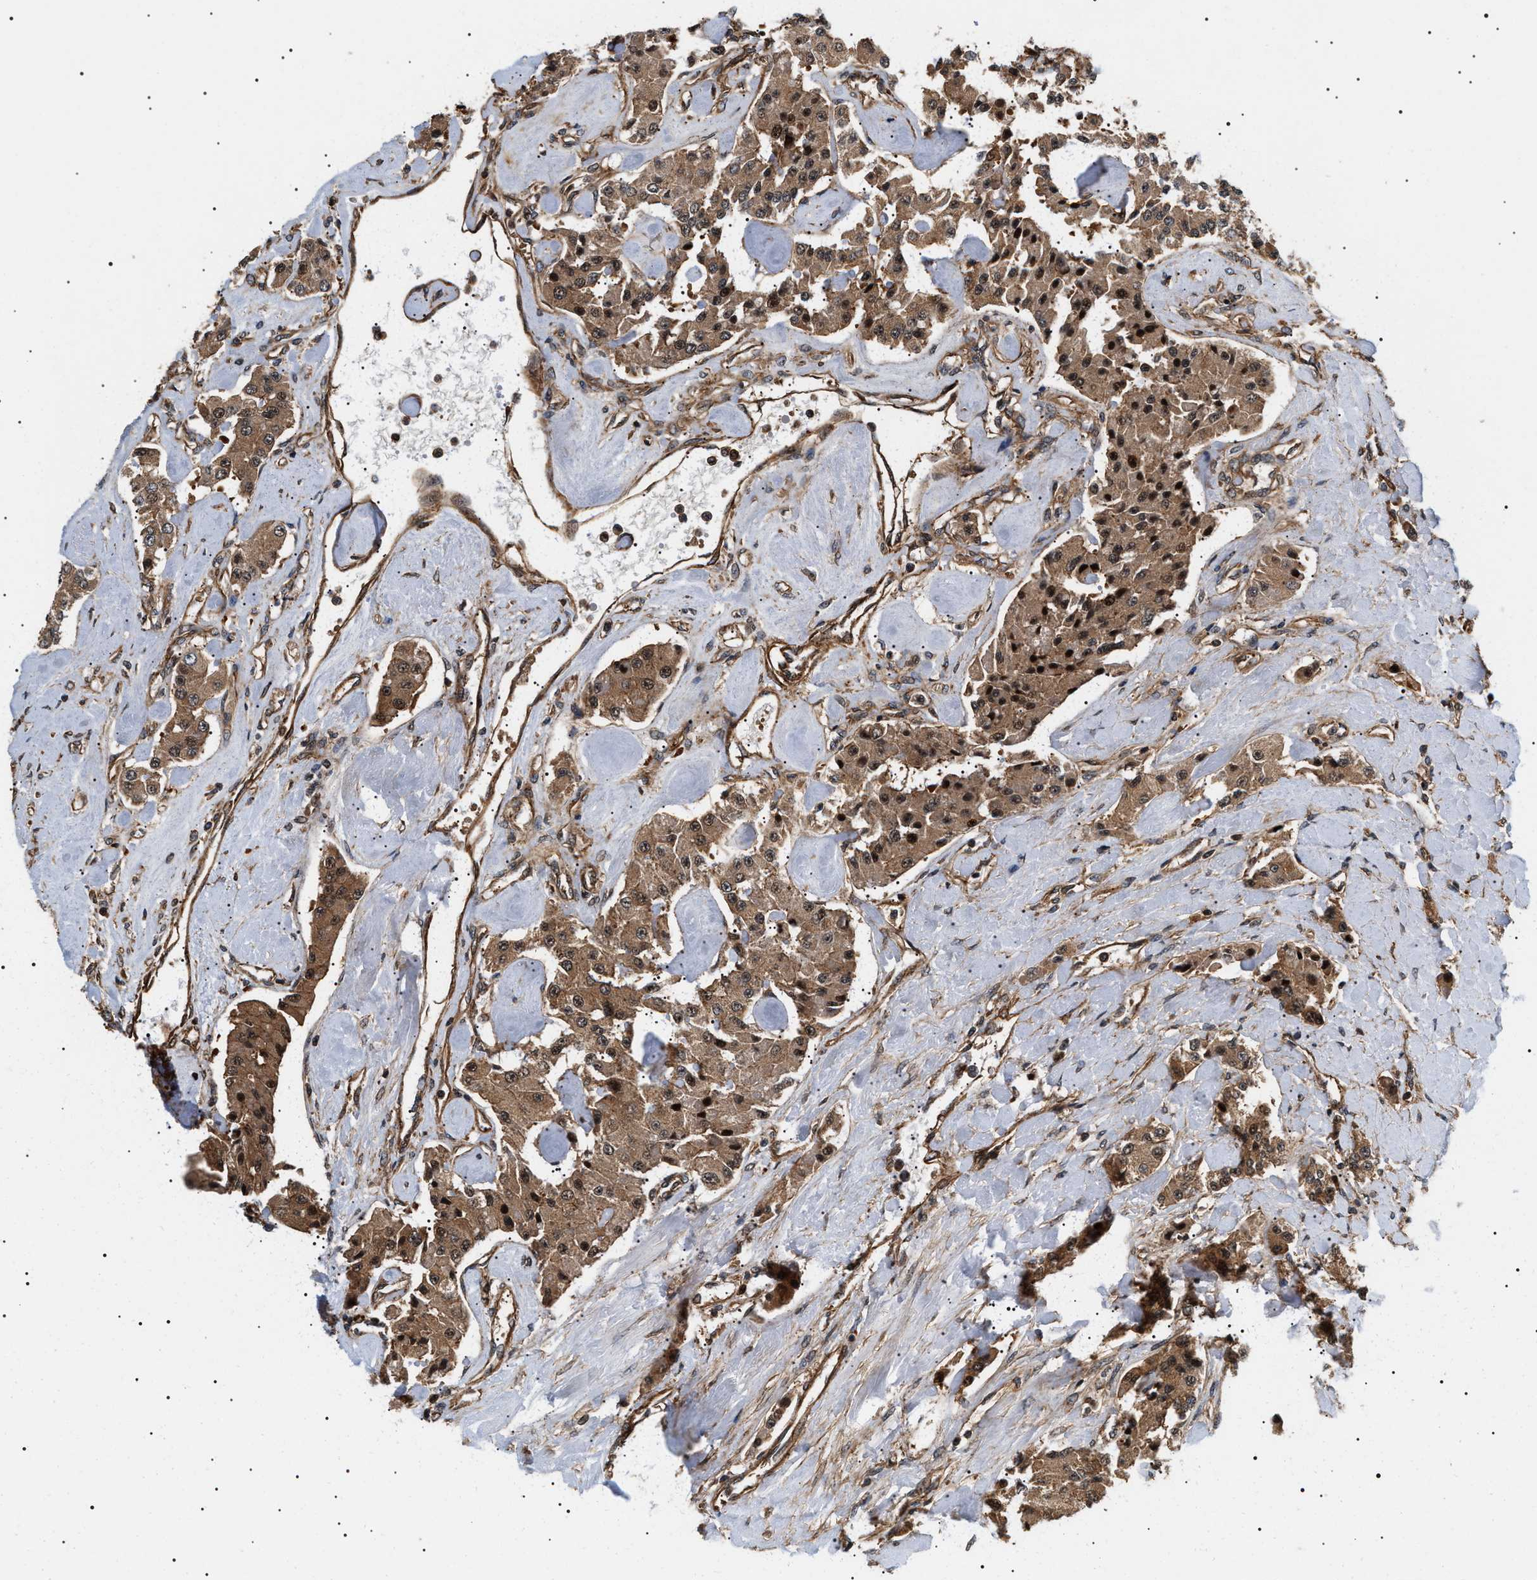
{"staining": {"intensity": "moderate", "quantity": ">75%", "location": "cytoplasmic/membranous"}, "tissue": "carcinoid", "cell_type": "Tumor cells", "image_type": "cancer", "snomed": [{"axis": "morphology", "description": "Carcinoid, malignant, NOS"}, {"axis": "topography", "description": "Pancreas"}], "caption": "Protein analysis of carcinoid tissue demonstrates moderate cytoplasmic/membranous staining in about >75% of tumor cells.", "gene": "SH3GLB2", "patient": {"sex": "male", "age": 41}}